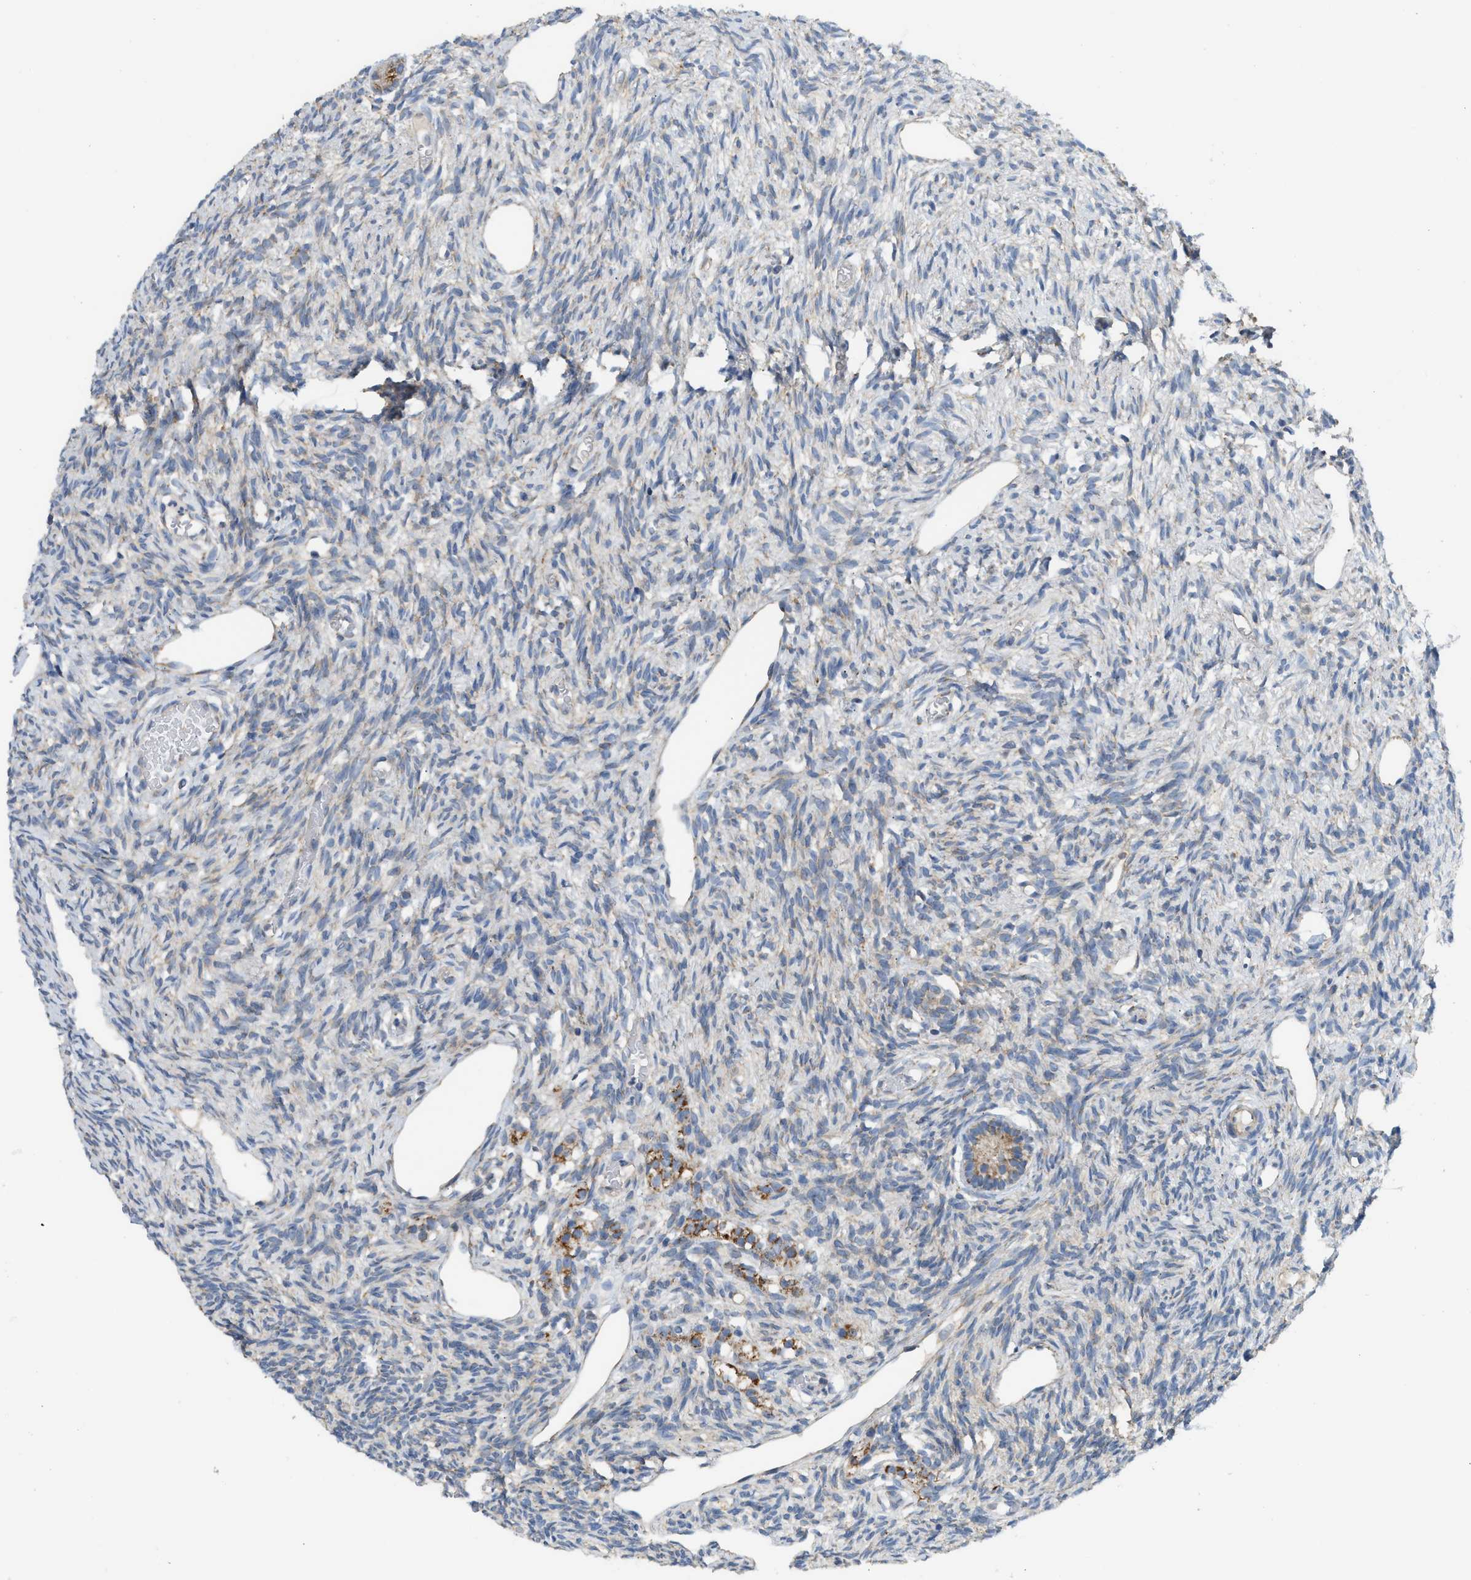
{"staining": {"intensity": "strong", "quantity": "25%-75%", "location": "cytoplasmic/membranous"}, "tissue": "ovary", "cell_type": "Follicle cells", "image_type": "normal", "snomed": [{"axis": "morphology", "description": "Normal tissue, NOS"}, {"axis": "topography", "description": "Ovary"}], "caption": "This micrograph displays IHC staining of benign ovary, with high strong cytoplasmic/membranous positivity in about 25%-75% of follicle cells.", "gene": "GOT2", "patient": {"sex": "female", "age": 33}}